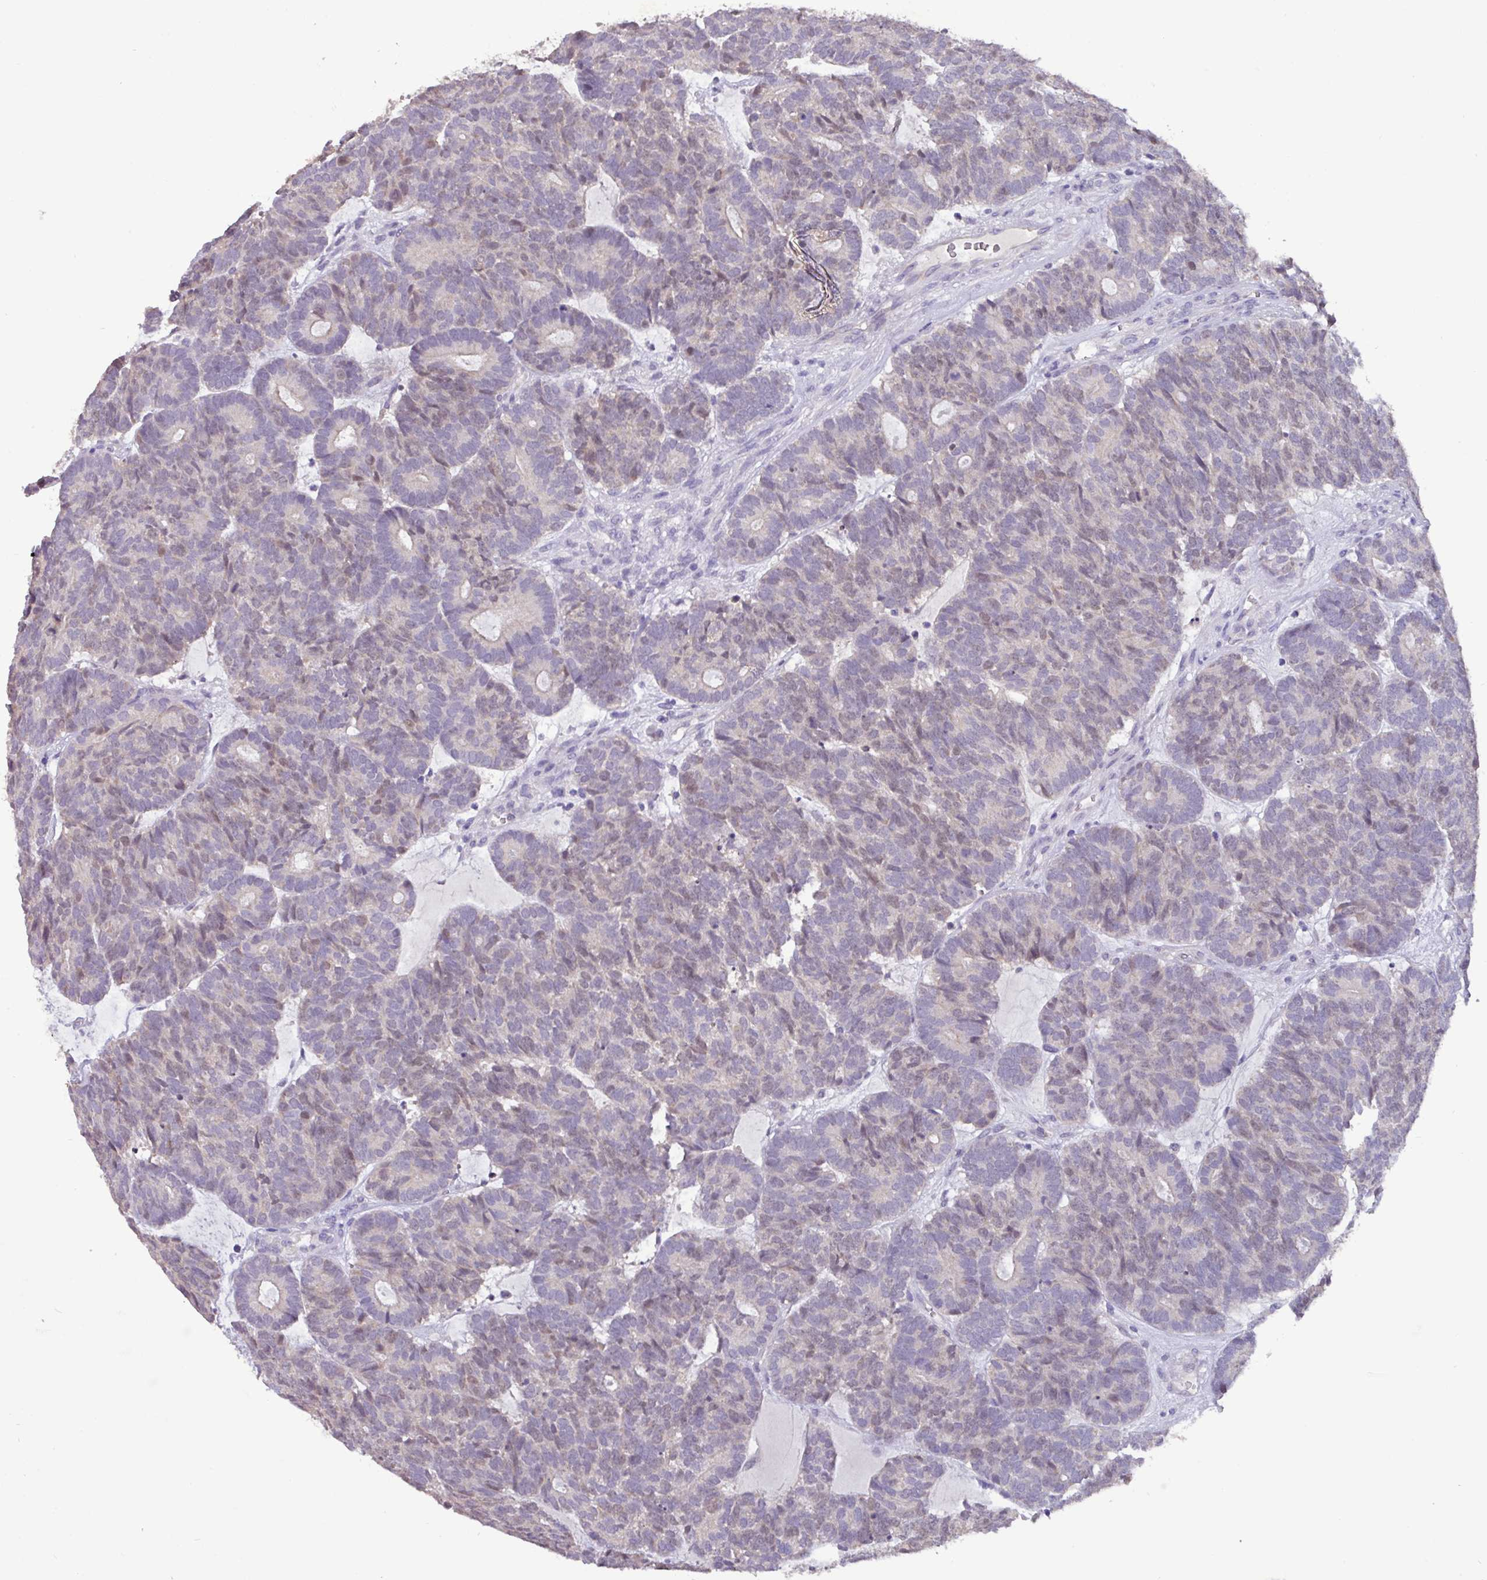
{"staining": {"intensity": "negative", "quantity": "none", "location": "none"}, "tissue": "head and neck cancer", "cell_type": "Tumor cells", "image_type": "cancer", "snomed": [{"axis": "morphology", "description": "Adenocarcinoma, NOS"}, {"axis": "topography", "description": "Head-Neck"}], "caption": "An image of human head and neck cancer (adenocarcinoma) is negative for staining in tumor cells.", "gene": "PAX8", "patient": {"sex": "female", "age": 81}}